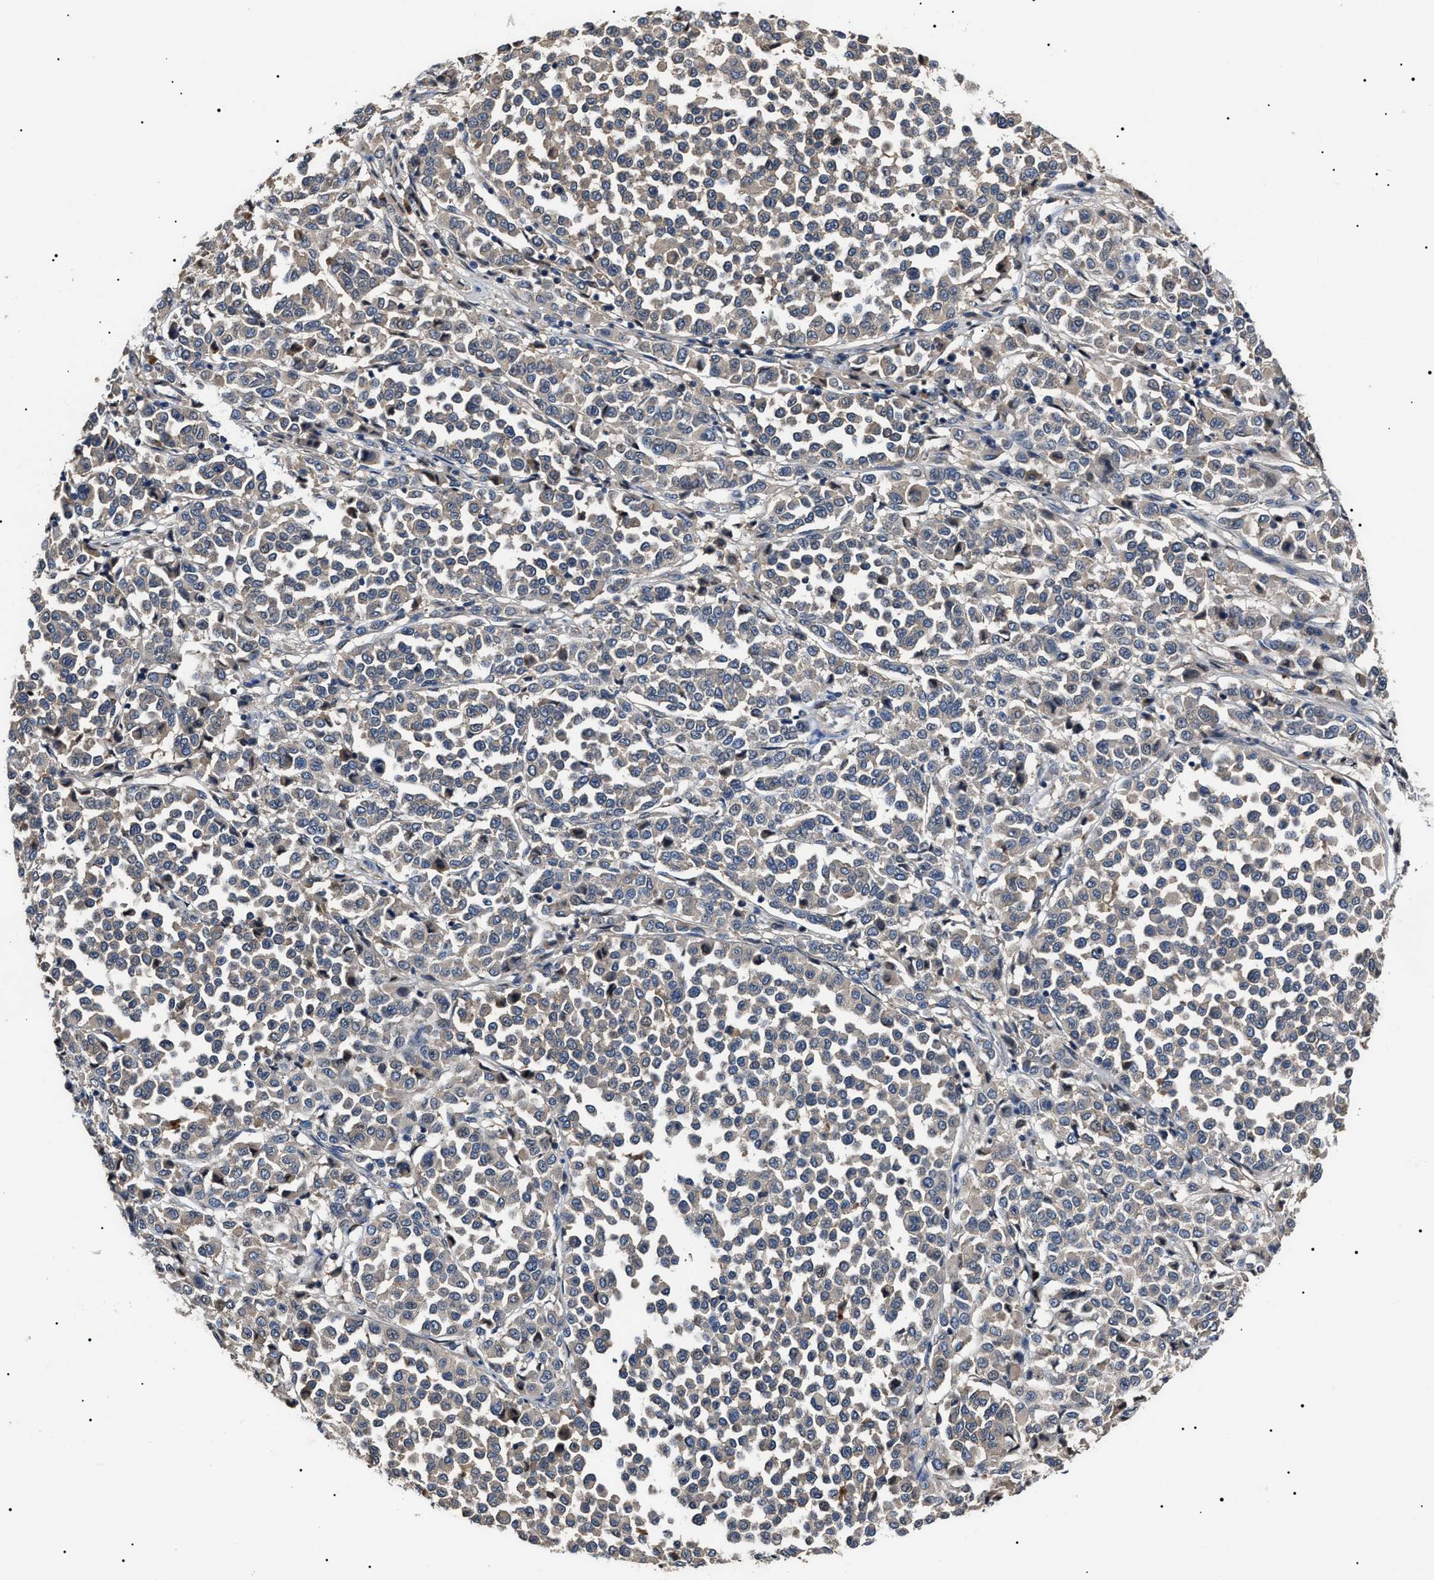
{"staining": {"intensity": "negative", "quantity": "none", "location": "none"}, "tissue": "melanoma", "cell_type": "Tumor cells", "image_type": "cancer", "snomed": [{"axis": "morphology", "description": "Malignant melanoma, Metastatic site"}, {"axis": "topography", "description": "Pancreas"}], "caption": "DAB immunohistochemical staining of human malignant melanoma (metastatic site) shows no significant staining in tumor cells.", "gene": "IFT81", "patient": {"sex": "female", "age": 30}}